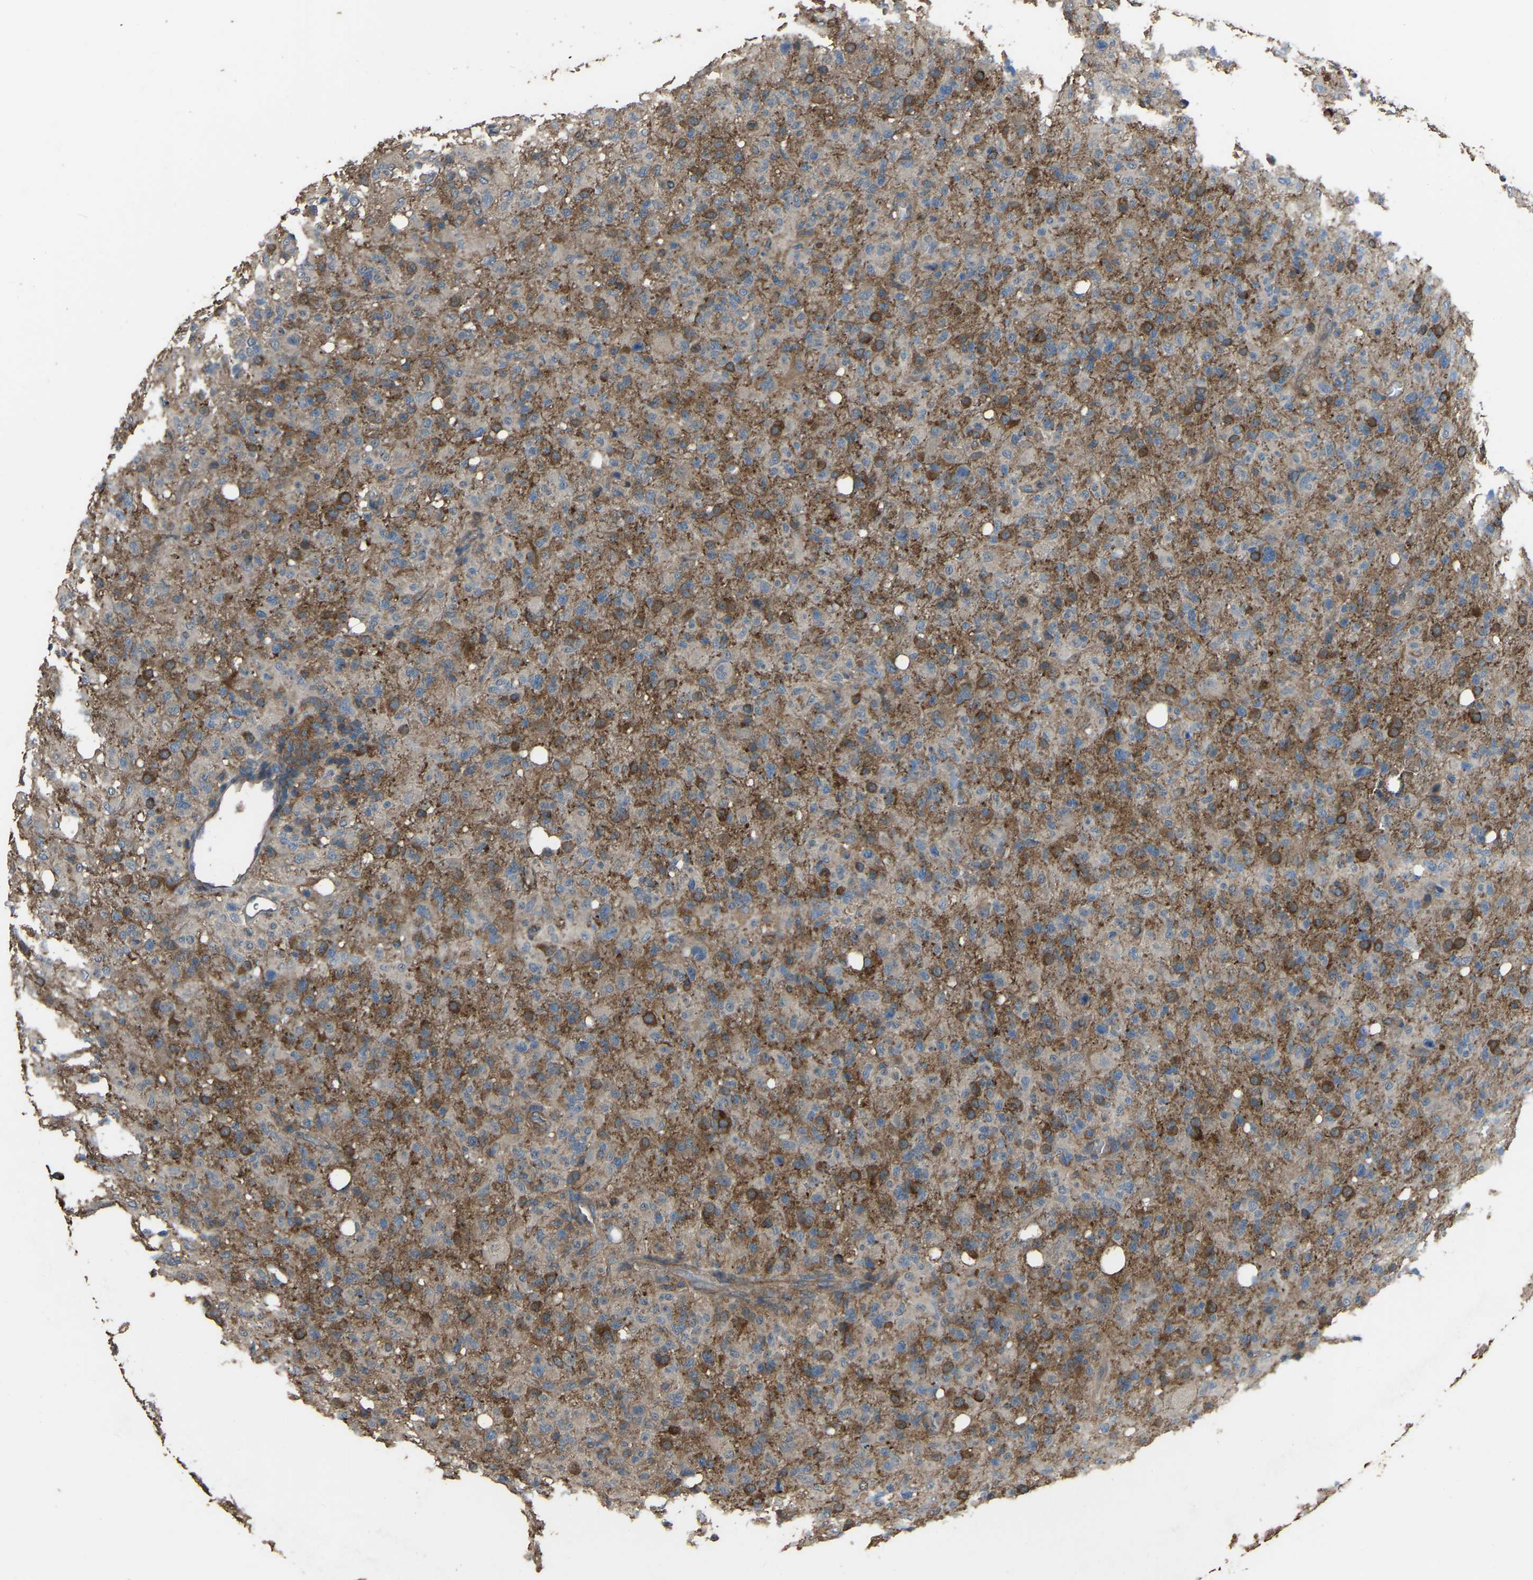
{"staining": {"intensity": "moderate", "quantity": "25%-75%", "location": "cytoplasmic/membranous"}, "tissue": "glioma", "cell_type": "Tumor cells", "image_type": "cancer", "snomed": [{"axis": "morphology", "description": "Glioma, malignant, High grade"}, {"axis": "topography", "description": "Brain"}], "caption": "An immunohistochemistry (IHC) photomicrograph of neoplastic tissue is shown. Protein staining in brown labels moderate cytoplasmic/membranous positivity in malignant glioma (high-grade) within tumor cells. (Brightfield microscopy of DAB IHC at high magnification).", "gene": "SLC4A2", "patient": {"sex": "female", "age": 57}}